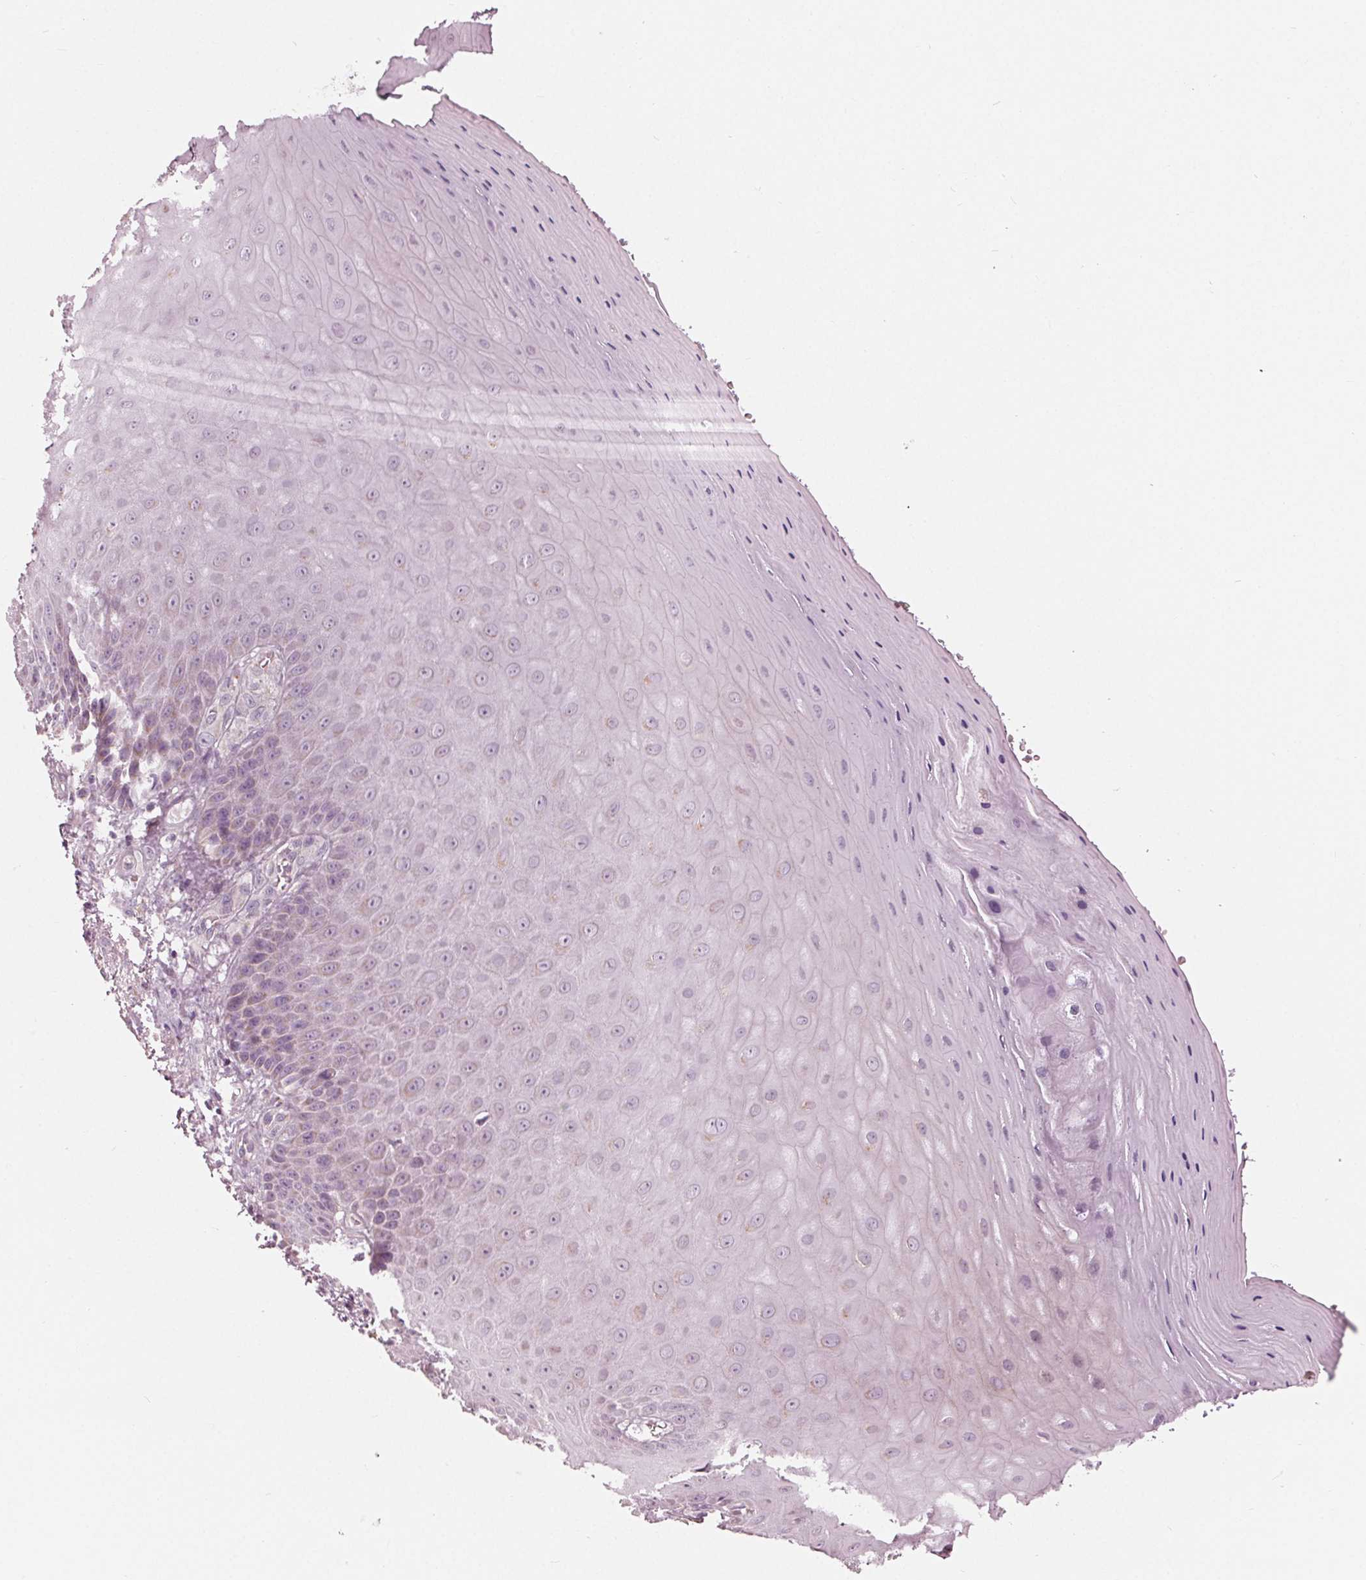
{"staining": {"intensity": "negative", "quantity": "none", "location": "none"}, "tissue": "vagina", "cell_type": "Squamous epithelial cells", "image_type": "normal", "snomed": [{"axis": "morphology", "description": "Normal tissue, NOS"}, {"axis": "topography", "description": "Vagina"}], "caption": "This is a photomicrograph of IHC staining of unremarkable vagina, which shows no positivity in squamous epithelial cells. Brightfield microscopy of immunohistochemistry (IHC) stained with DAB (brown) and hematoxylin (blue), captured at high magnification.", "gene": "CLN6", "patient": {"sex": "female", "age": 83}}